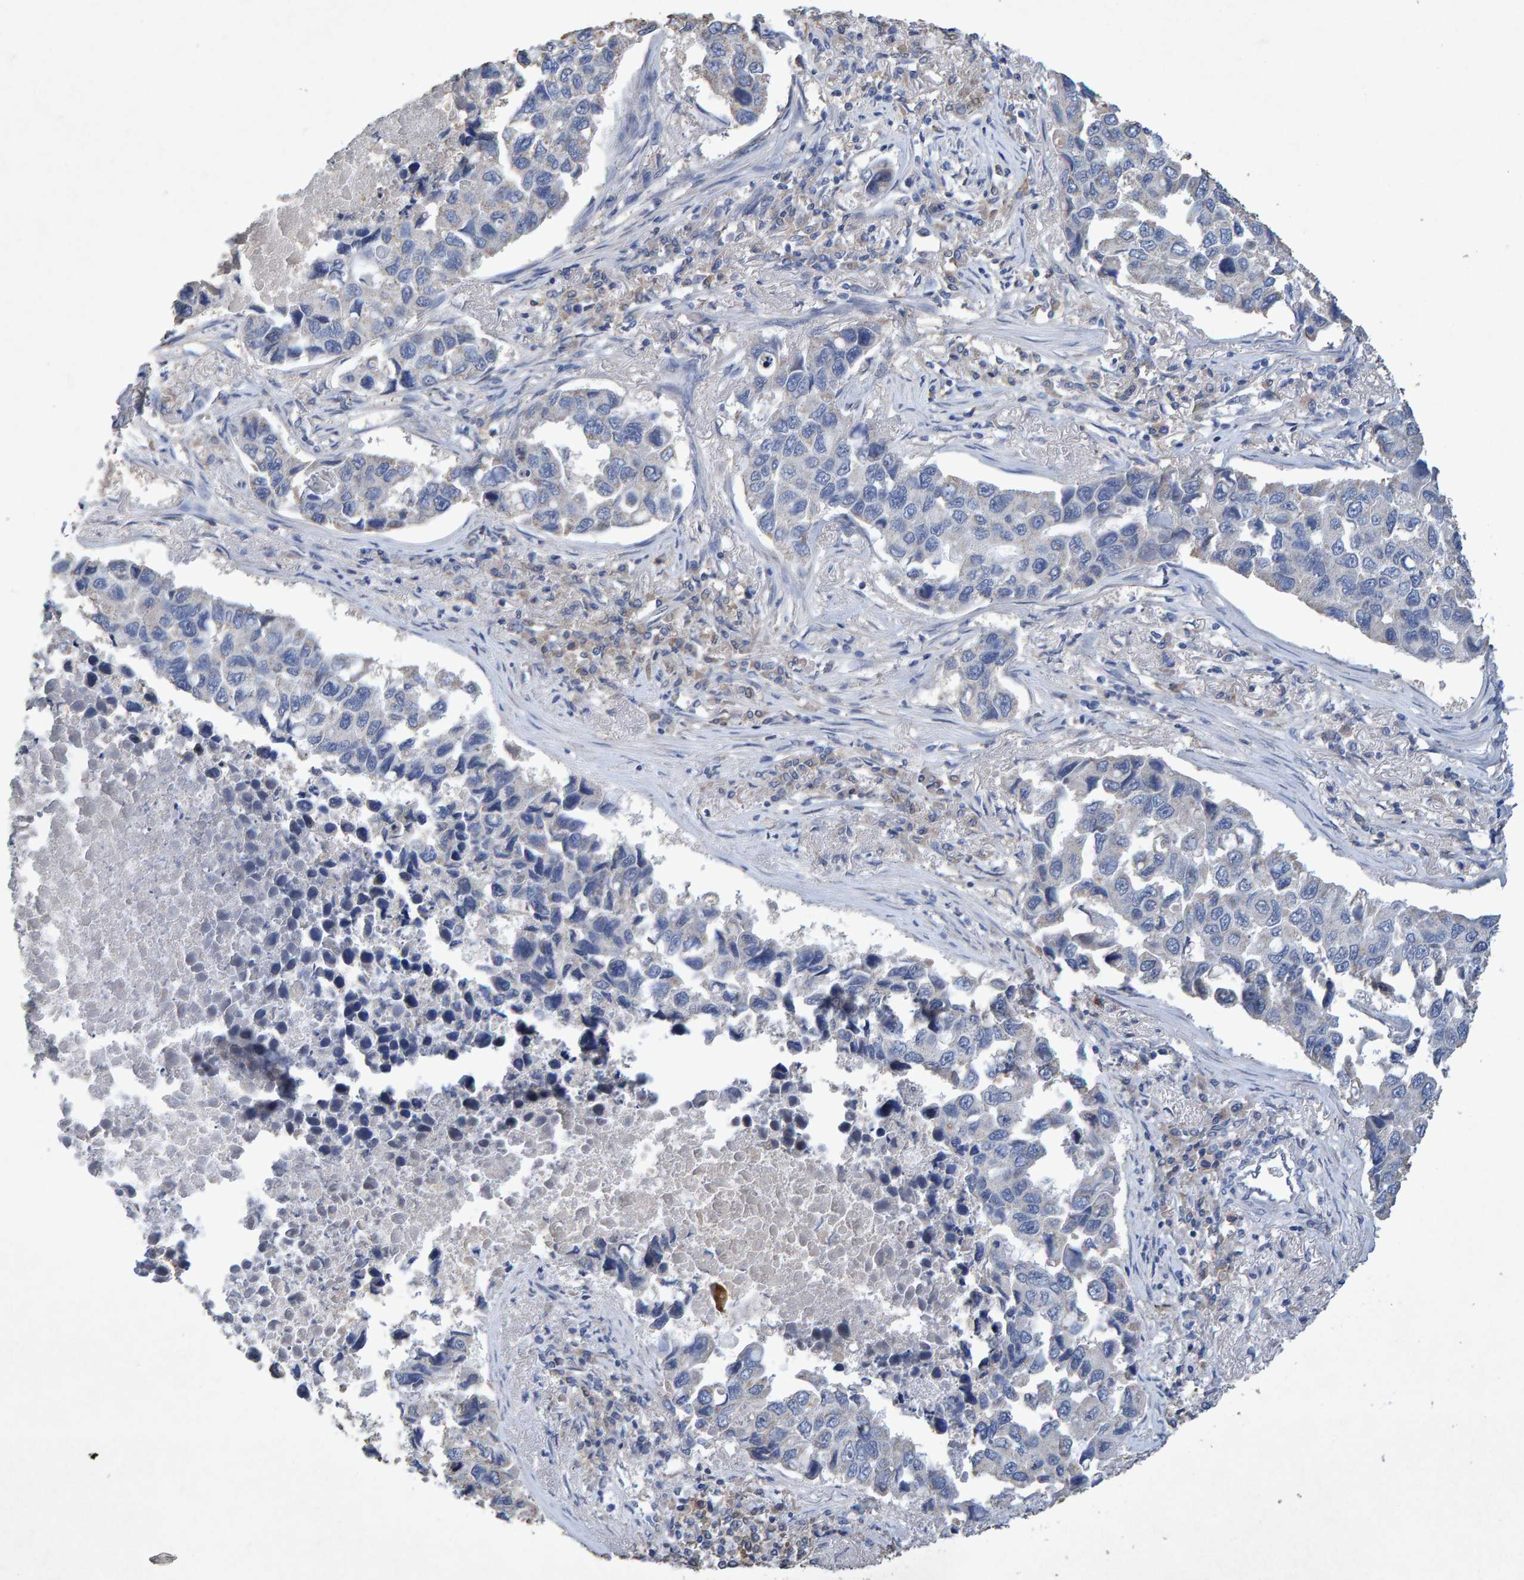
{"staining": {"intensity": "negative", "quantity": "none", "location": "none"}, "tissue": "lung cancer", "cell_type": "Tumor cells", "image_type": "cancer", "snomed": [{"axis": "morphology", "description": "Adenocarcinoma, NOS"}, {"axis": "topography", "description": "Lung"}], "caption": "DAB immunohistochemical staining of lung cancer shows no significant positivity in tumor cells.", "gene": "CTH", "patient": {"sex": "male", "age": 64}}